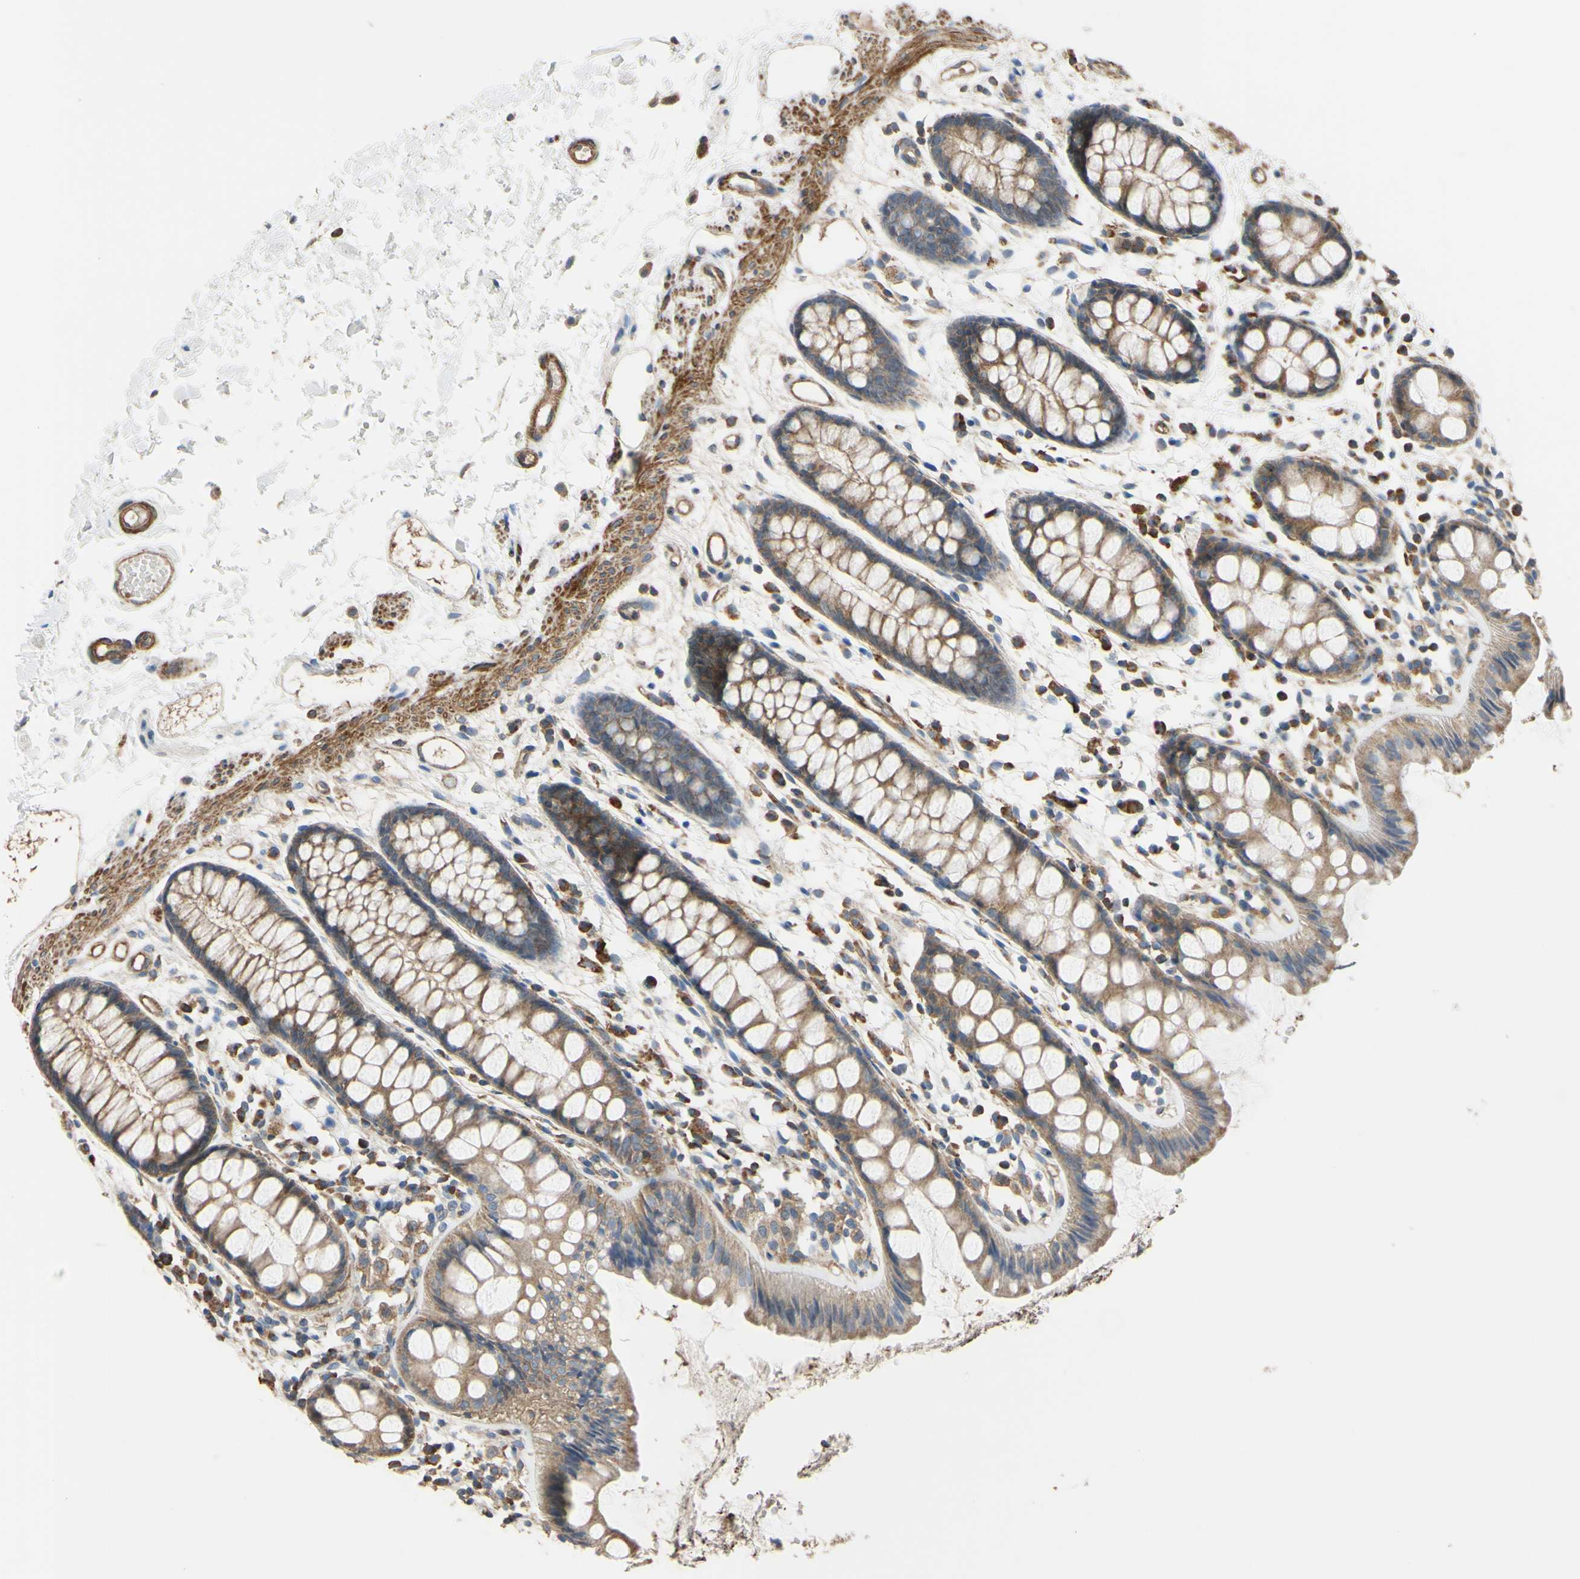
{"staining": {"intensity": "moderate", "quantity": ">75%", "location": "cytoplasmic/membranous"}, "tissue": "rectum", "cell_type": "Glandular cells", "image_type": "normal", "snomed": [{"axis": "morphology", "description": "Normal tissue, NOS"}, {"axis": "topography", "description": "Rectum"}], "caption": "The image reveals immunohistochemical staining of benign rectum. There is moderate cytoplasmic/membranous expression is identified in about >75% of glandular cells.", "gene": "BECN1", "patient": {"sex": "female", "age": 66}}